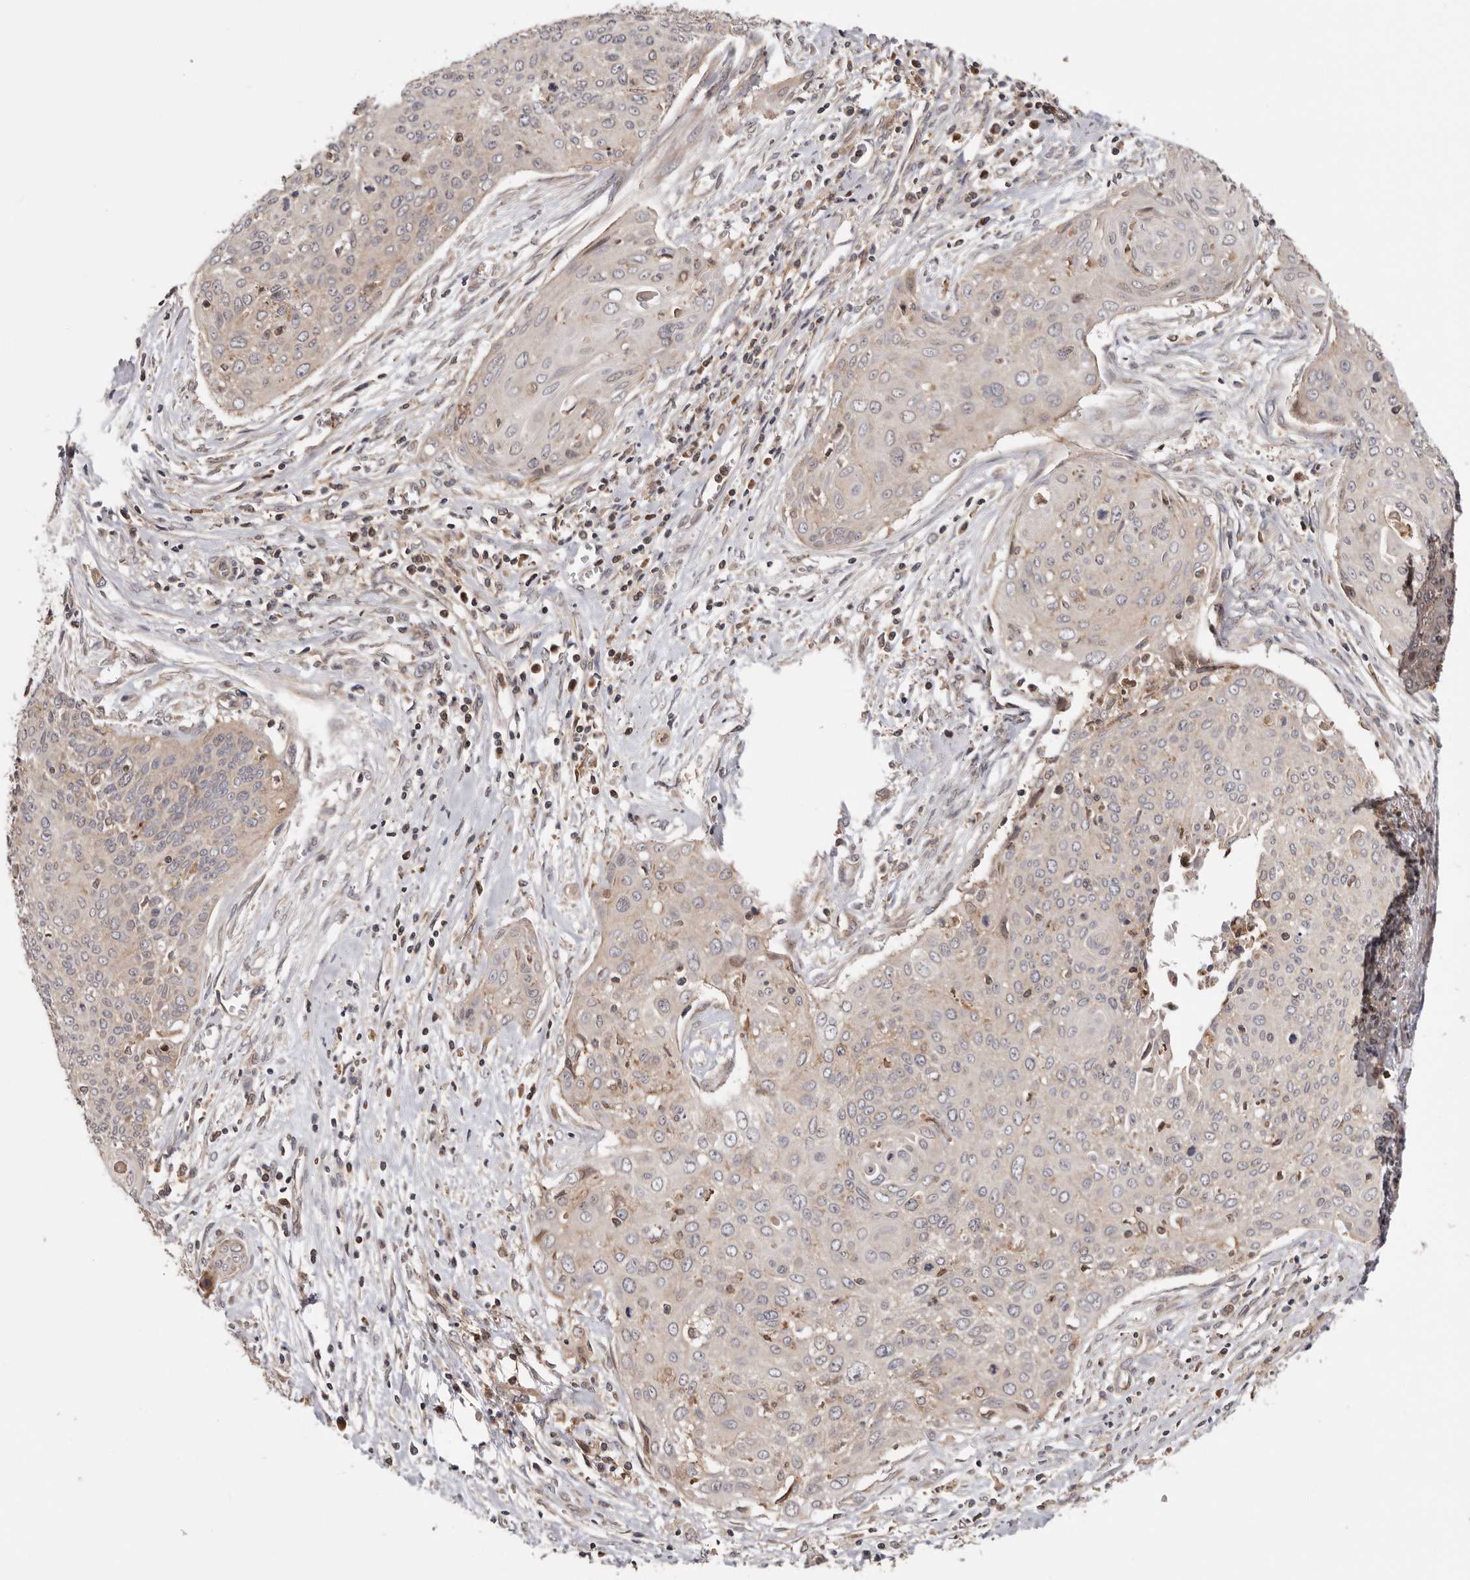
{"staining": {"intensity": "negative", "quantity": "none", "location": "none"}, "tissue": "cervical cancer", "cell_type": "Tumor cells", "image_type": "cancer", "snomed": [{"axis": "morphology", "description": "Squamous cell carcinoma, NOS"}, {"axis": "topography", "description": "Cervix"}], "caption": "Cervical squamous cell carcinoma stained for a protein using immunohistochemistry (IHC) shows no staining tumor cells.", "gene": "TMUB1", "patient": {"sex": "female", "age": 55}}